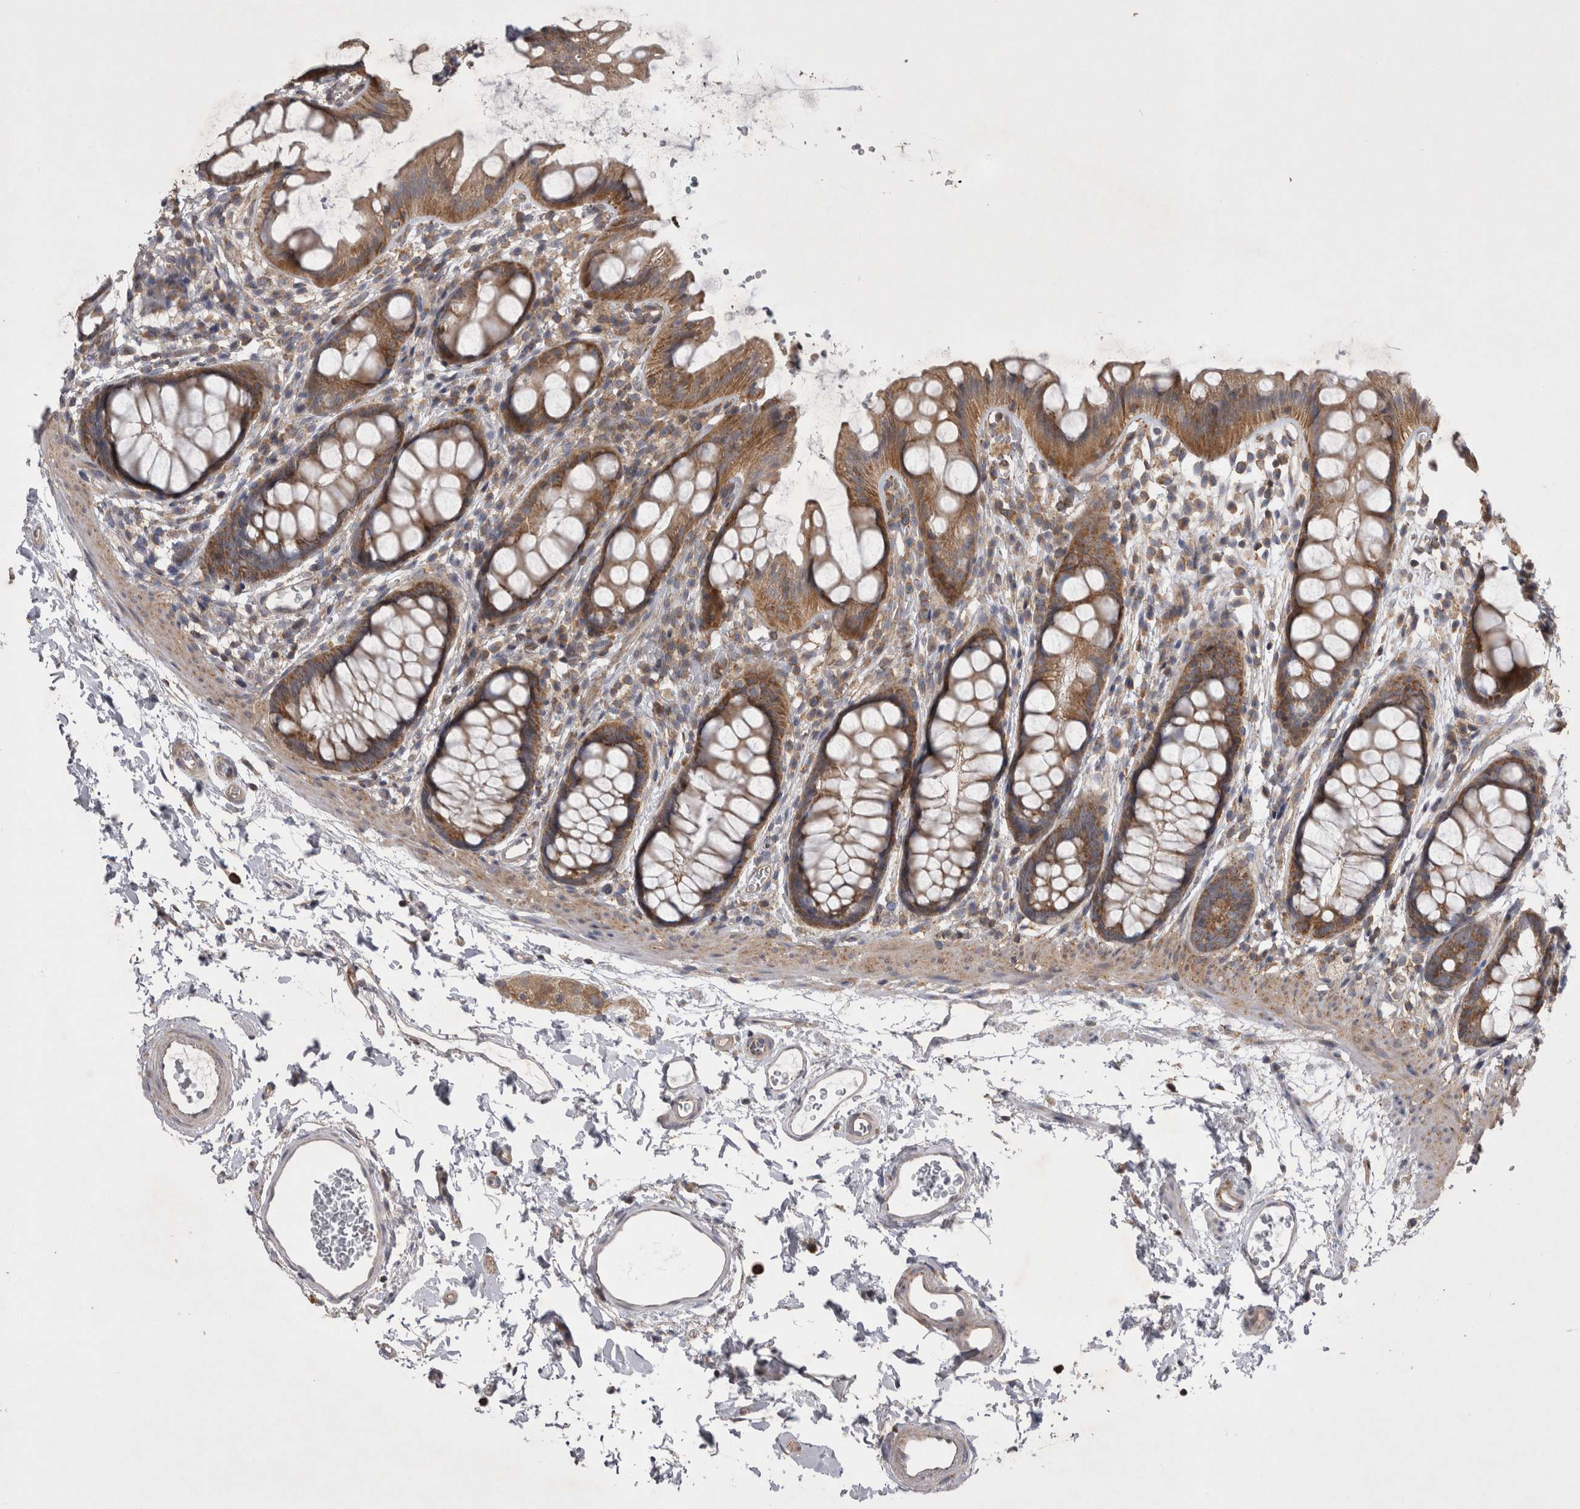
{"staining": {"intensity": "weak", "quantity": ">75%", "location": "cytoplasmic/membranous"}, "tissue": "rectum", "cell_type": "Glandular cells", "image_type": "normal", "snomed": [{"axis": "morphology", "description": "Normal tissue, NOS"}, {"axis": "topography", "description": "Rectum"}], "caption": "IHC staining of normal rectum, which displays low levels of weak cytoplasmic/membranous staining in approximately >75% of glandular cells indicating weak cytoplasmic/membranous protein staining. The staining was performed using DAB (brown) for protein detection and nuclei were counterstained in hematoxylin (blue).", "gene": "TSPOAP1", "patient": {"sex": "female", "age": 65}}